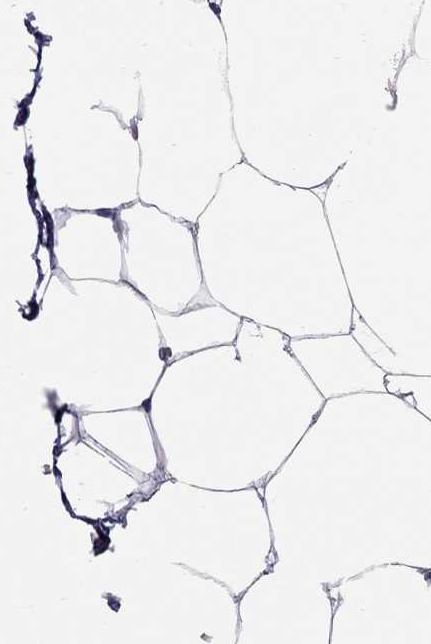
{"staining": {"intensity": "negative", "quantity": "none", "location": "none"}, "tissue": "adipose tissue", "cell_type": "Adipocytes", "image_type": "normal", "snomed": [{"axis": "morphology", "description": "Normal tissue, NOS"}, {"axis": "topography", "description": "Adipose tissue"}], "caption": "Histopathology image shows no significant protein positivity in adipocytes of unremarkable adipose tissue. Brightfield microscopy of immunohistochemistry stained with DAB (3,3'-diaminobenzidine) (brown) and hematoxylin (blue), captured at high magnification.", "gene": "PSMB11", "patient": {"sex": "male", "age": 57}}